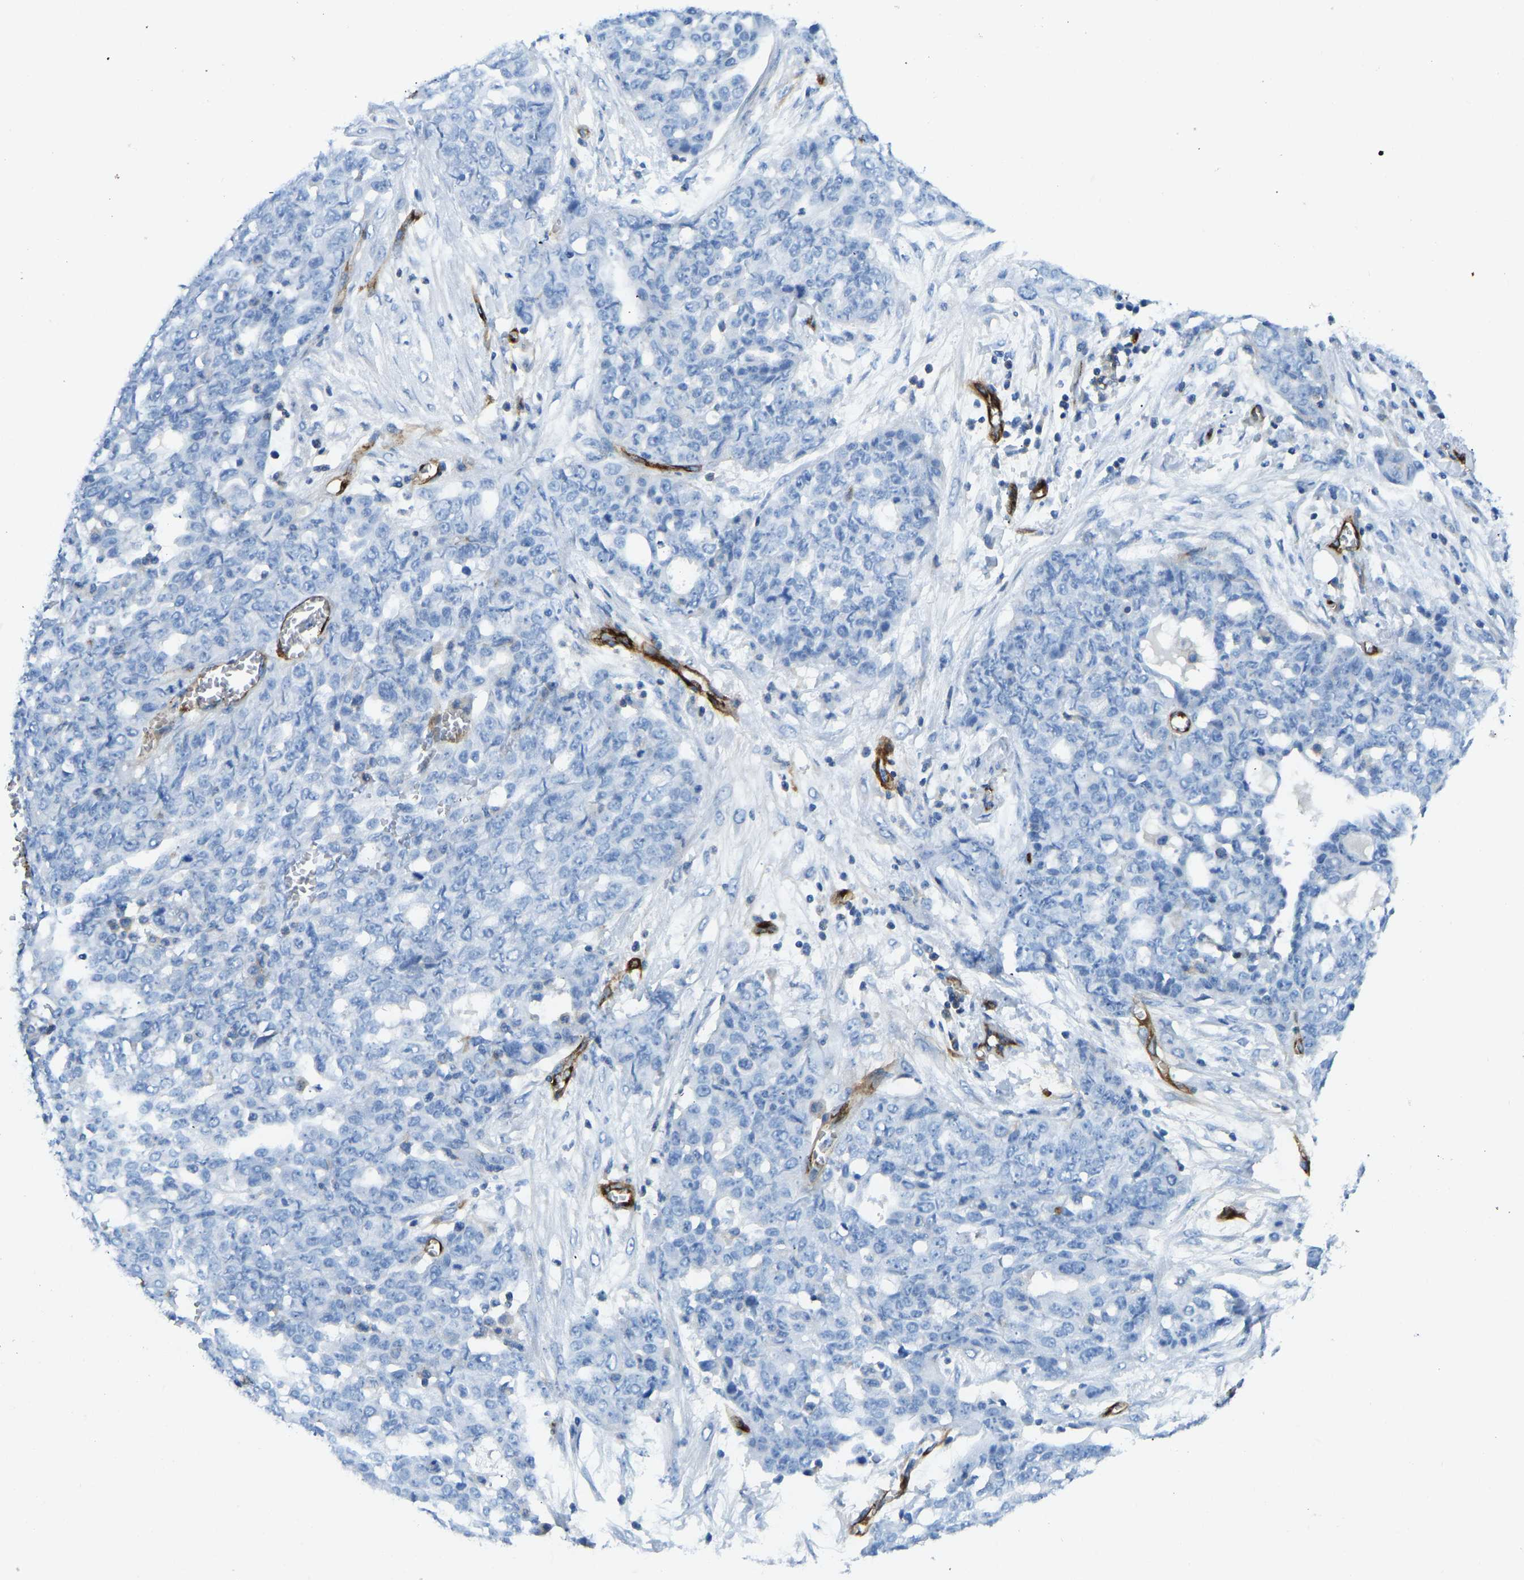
{"staining": {"intensity": "negative", "quantity": "none", "location": "none"}, "tissue": "ovarian cancer", "cell_type": "Tumor cells", "image_type": "cancer", "snomed": [{"axis": "morphology", "description": "Cystadenocarcinoma, serous, NOS"}, {"axis": "topography", "description": "Soft tissue"}, {"axis": "topography", "description": "Ovary"}], "caption": "Human ovarian cancer (serous cystadenocarcinoma) stained for a protein using IHC exhibits no positivity in tumor cells.", "gene": "COL15A1", "patient": {"sex": "female", "age": 57}}